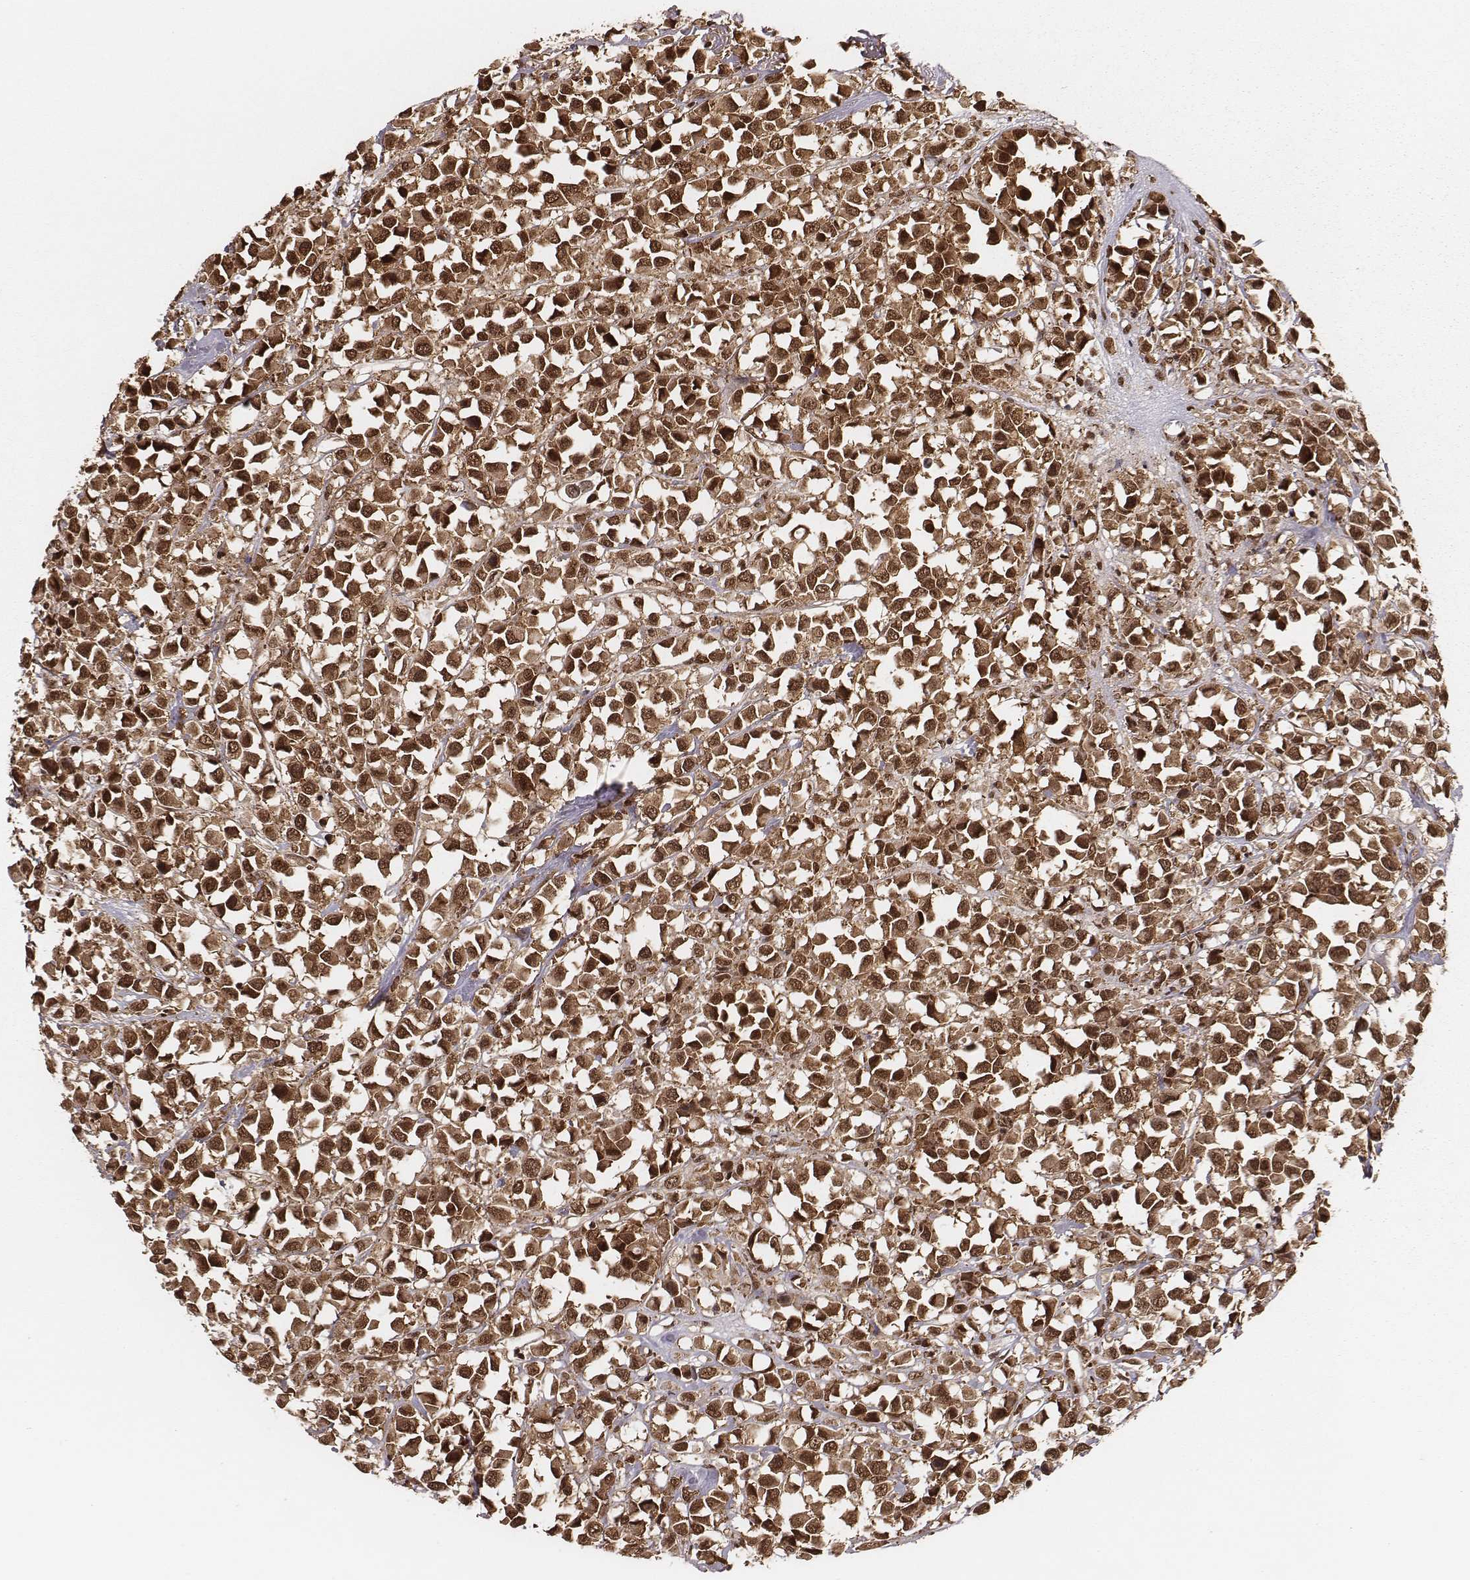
{"staining": {"intensity": "strong", "quantity": ">75%", "location": "cytoplasmic/membranous,nuclear"}, "tissue": "breast cancer", "cell_type": "Tumor cells", "image_type": "cancer", "snomed": [{"axis": "morphology", "description": "Duct carcinoma"}, {"axis": "topography", "description": "Breast"}], "caption": "Immunohistochemical staining of breast cancer (infiltrating ductal carcinoma) demonstrates strong cytoplasmic/membranous and nuclear protein expression in about >75% of tumor cells. (DAB (3,3'-diaminobenzidine) = brown stain, brightfield microscopy at high magnification).", "gene": "NFX1", "patient": {"sex": "female", "age": 61}}